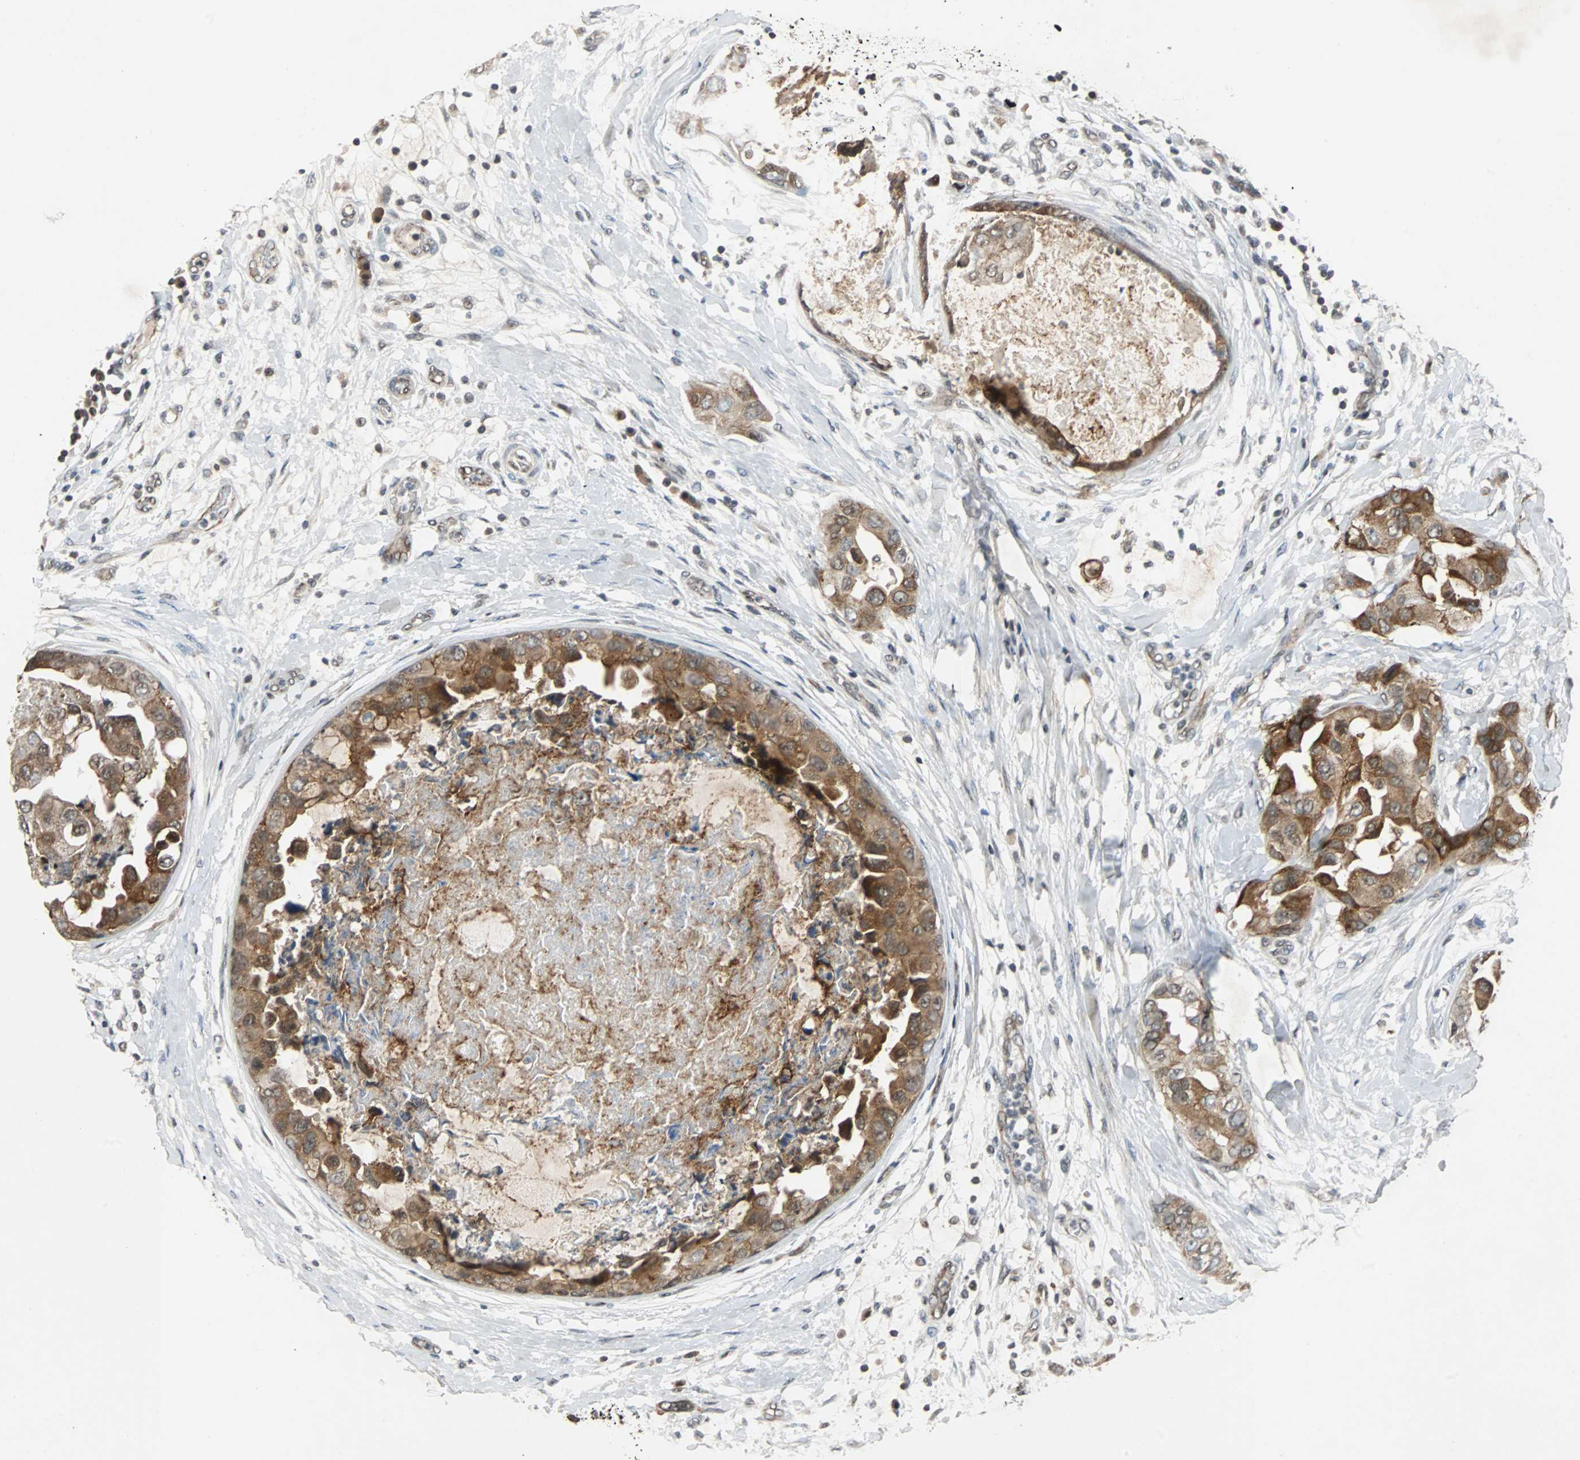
{"staining": {"intensity": "strong", "quantity": ">75%", "location": "cytoplasmic/membranous"}, "tissue": "breast cancer", "cell_type": "Tumor cells", "image_type": "cancer", "snomed": [{"axis": "morphology", "description": "Duct carcinoma"}, {"axis": "topography", "description": "Breast"}], "caption": "Tumor cells display strong cytoplasmic/membranous expression in about >75% of cells in breast cancer (invasive ductal carcinoma). (DAB (3,3'-diaminobenzidine) IHC, brown staining for protein, blue staining for nuclei).", "gene": "LSR", "patient": {"sex": "female", "age": 40}}